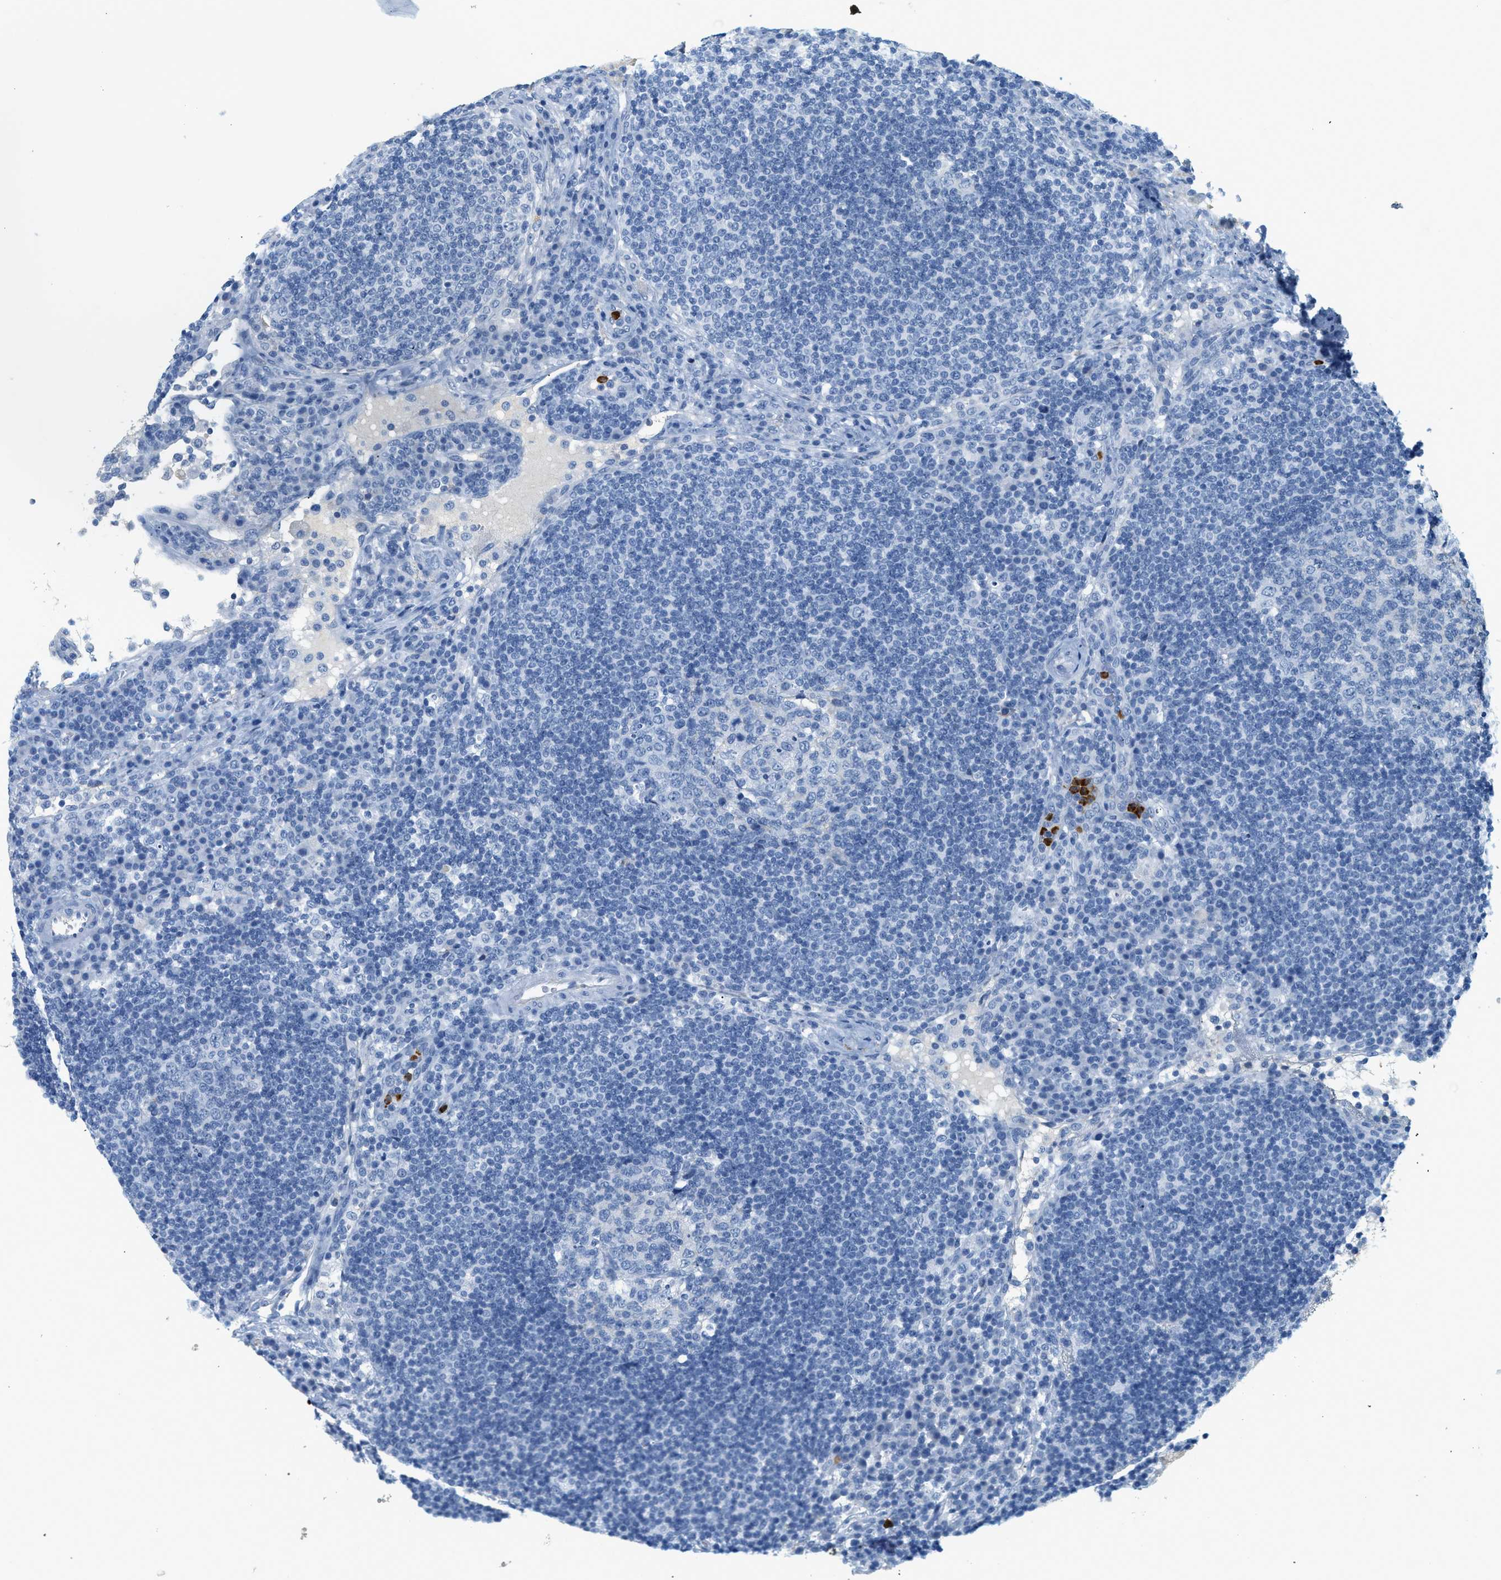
{"staining": {"intensity": "negative", "quantity": "none", "location": "none"}, "tissue": "lymph node", "cell_type": "Germinal center cells", "image_type": "normal", "snomed": [{"axis": "morphology", "description": "Normal tissue, NOS"}, {"axis": "topography", "description": "Lymph node"}], "caption": "IHC micrograph of normal human lymph node stained for a protein (brown), which demonstrates no staining in germinal center cells.", "gene": "LCN2", "patient": {"sex": "female", "age": 53}}